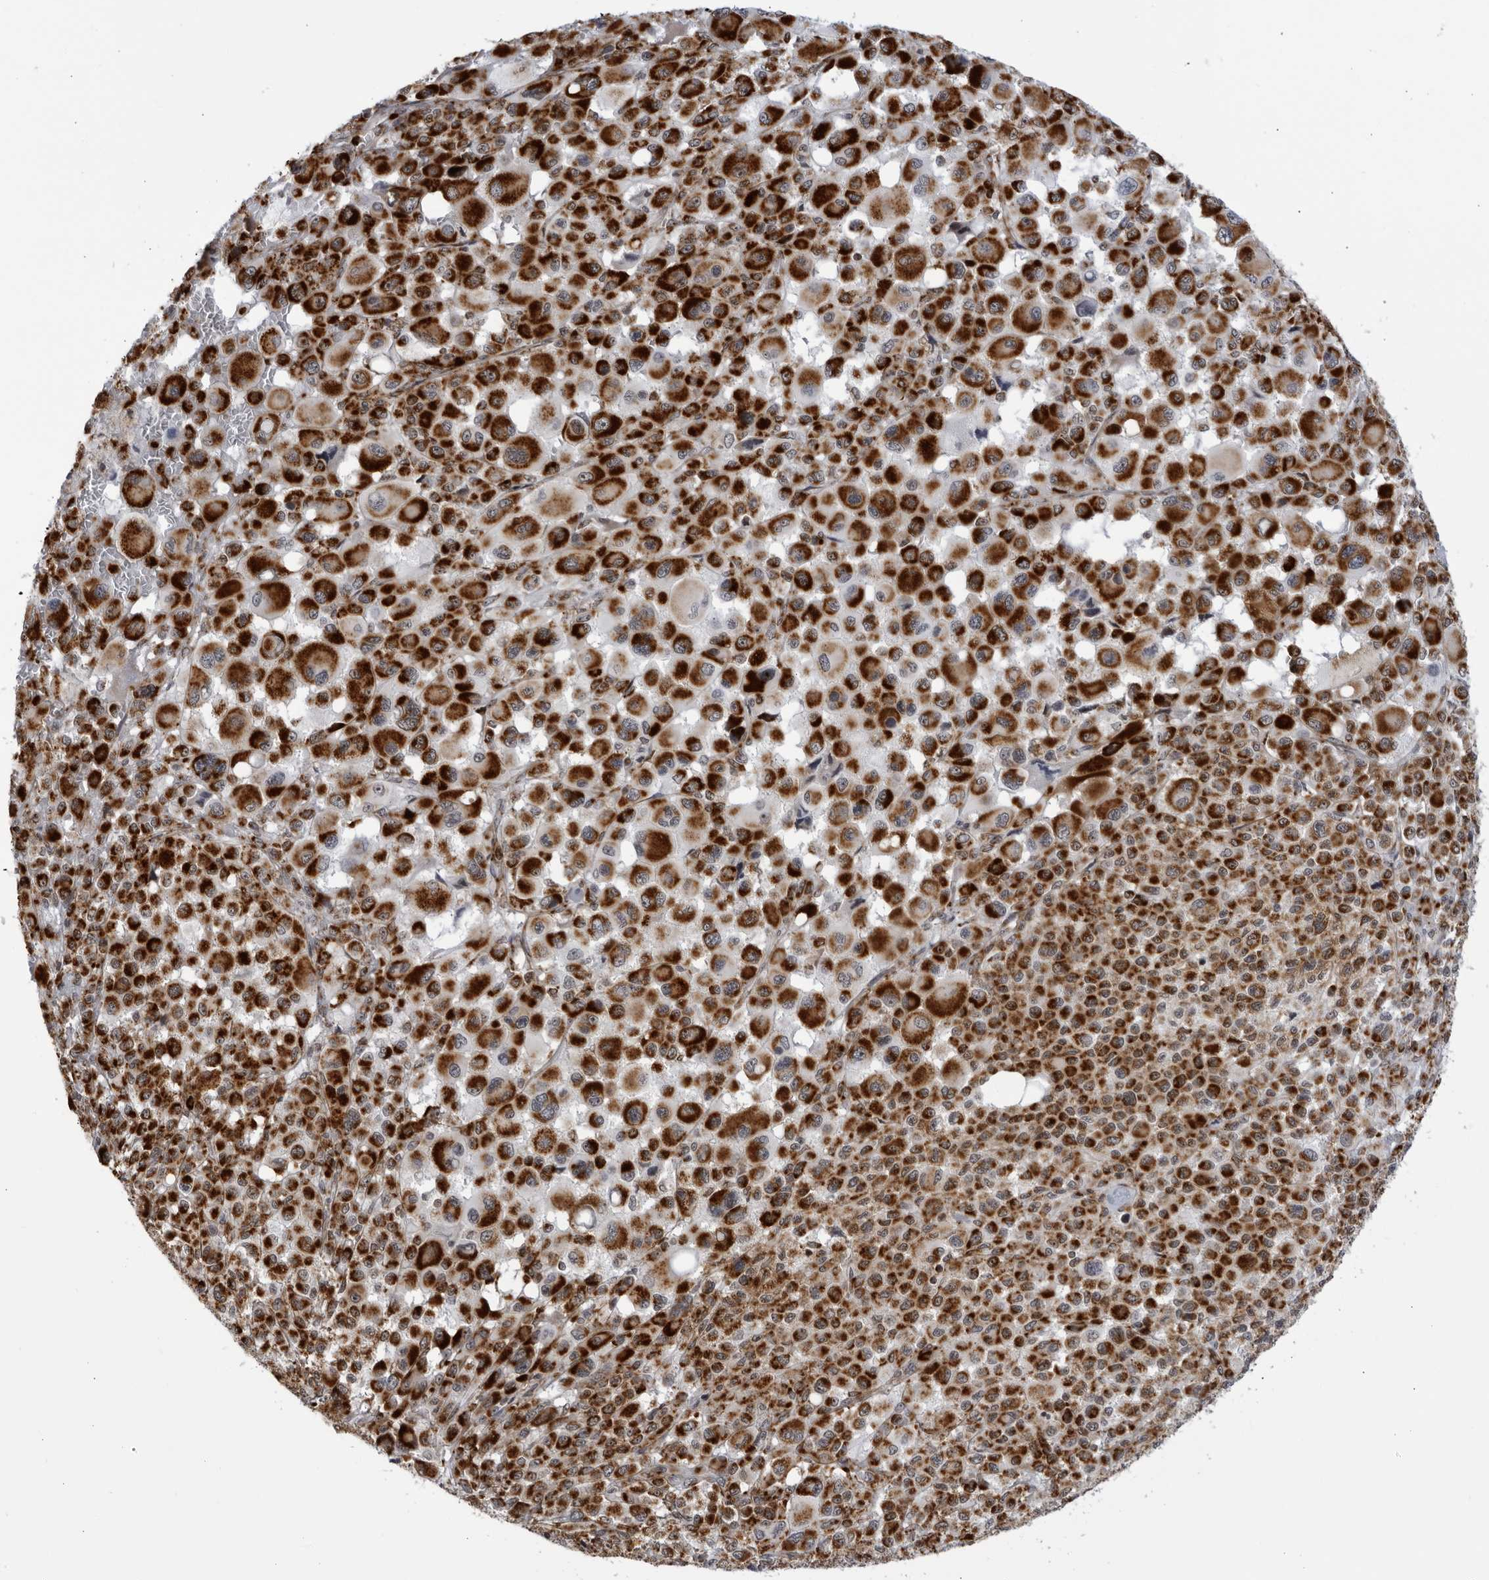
{"staining": {"intensity": "strong", "quantity": ">75%", "location": "cytoplasmic/membranous"}, "tissue": "melanoma", "cell_type": "Tumor cells", "image_type": "cancer", "snomed": [{"axis": "morphology", "description": "Malignant melanoma, Metastatic site"}, {"axis": "topography", "description": "Skin"}], "caption": "This histopathology image reveals malignant melanoma (metastatic site) stained with immunohistochemistry (IHC) to label a protein in brown. The cytoplasmic/membranous of tumor cells show strong positivity for the protein. Nuclei are counter-stained blue.", "gene": "RBM34", "patient": {"sex": "female", "age": 74}}